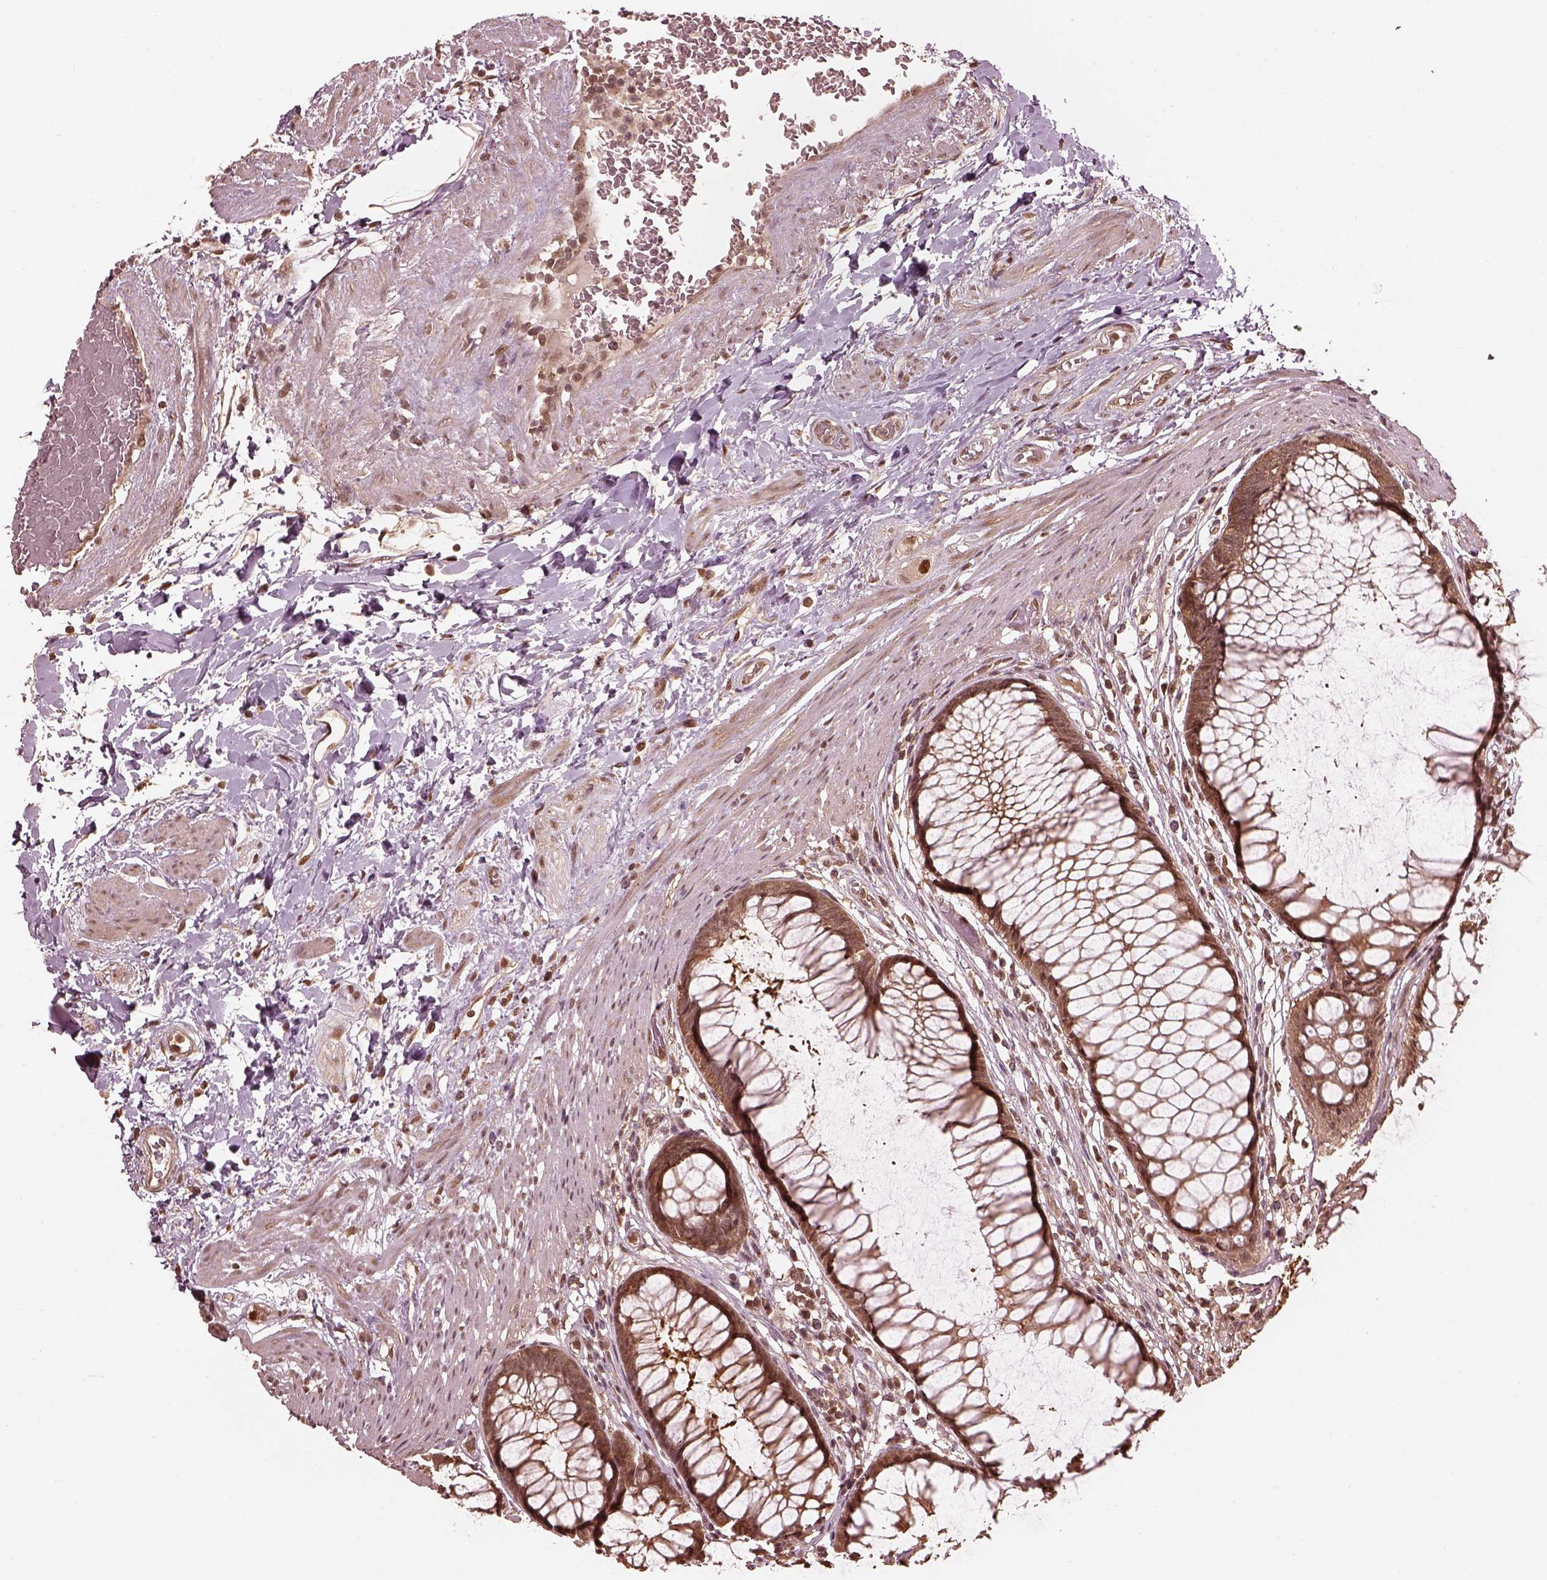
{"staining": {"intensity": "moderate", "quantity": "25%-75%", "location": "cytoplasmic/membranous"}, "tissue": "rectum", "cell_type": "Glandular cells", "image_type": "normal", "snomed": [{"axis": "morphology", "description": "Normal tissue, NOS"}, {"axis": "topography", "description": "Smooth muscle"}, {"axis": "topography", "description": "Rectum"}], "caption": "A histopathology image of rectum stained for a protein displays moderate cytoplasmic/membranous brown staining in glandular cells. The staining was performed using DAB to visualize the protein expression in brown, while the nuclei were stained in blue with hematoxylin (Magnification: 20x).", "gene": "PSMC5", "patient": {"sex": "male", "age": 53}}